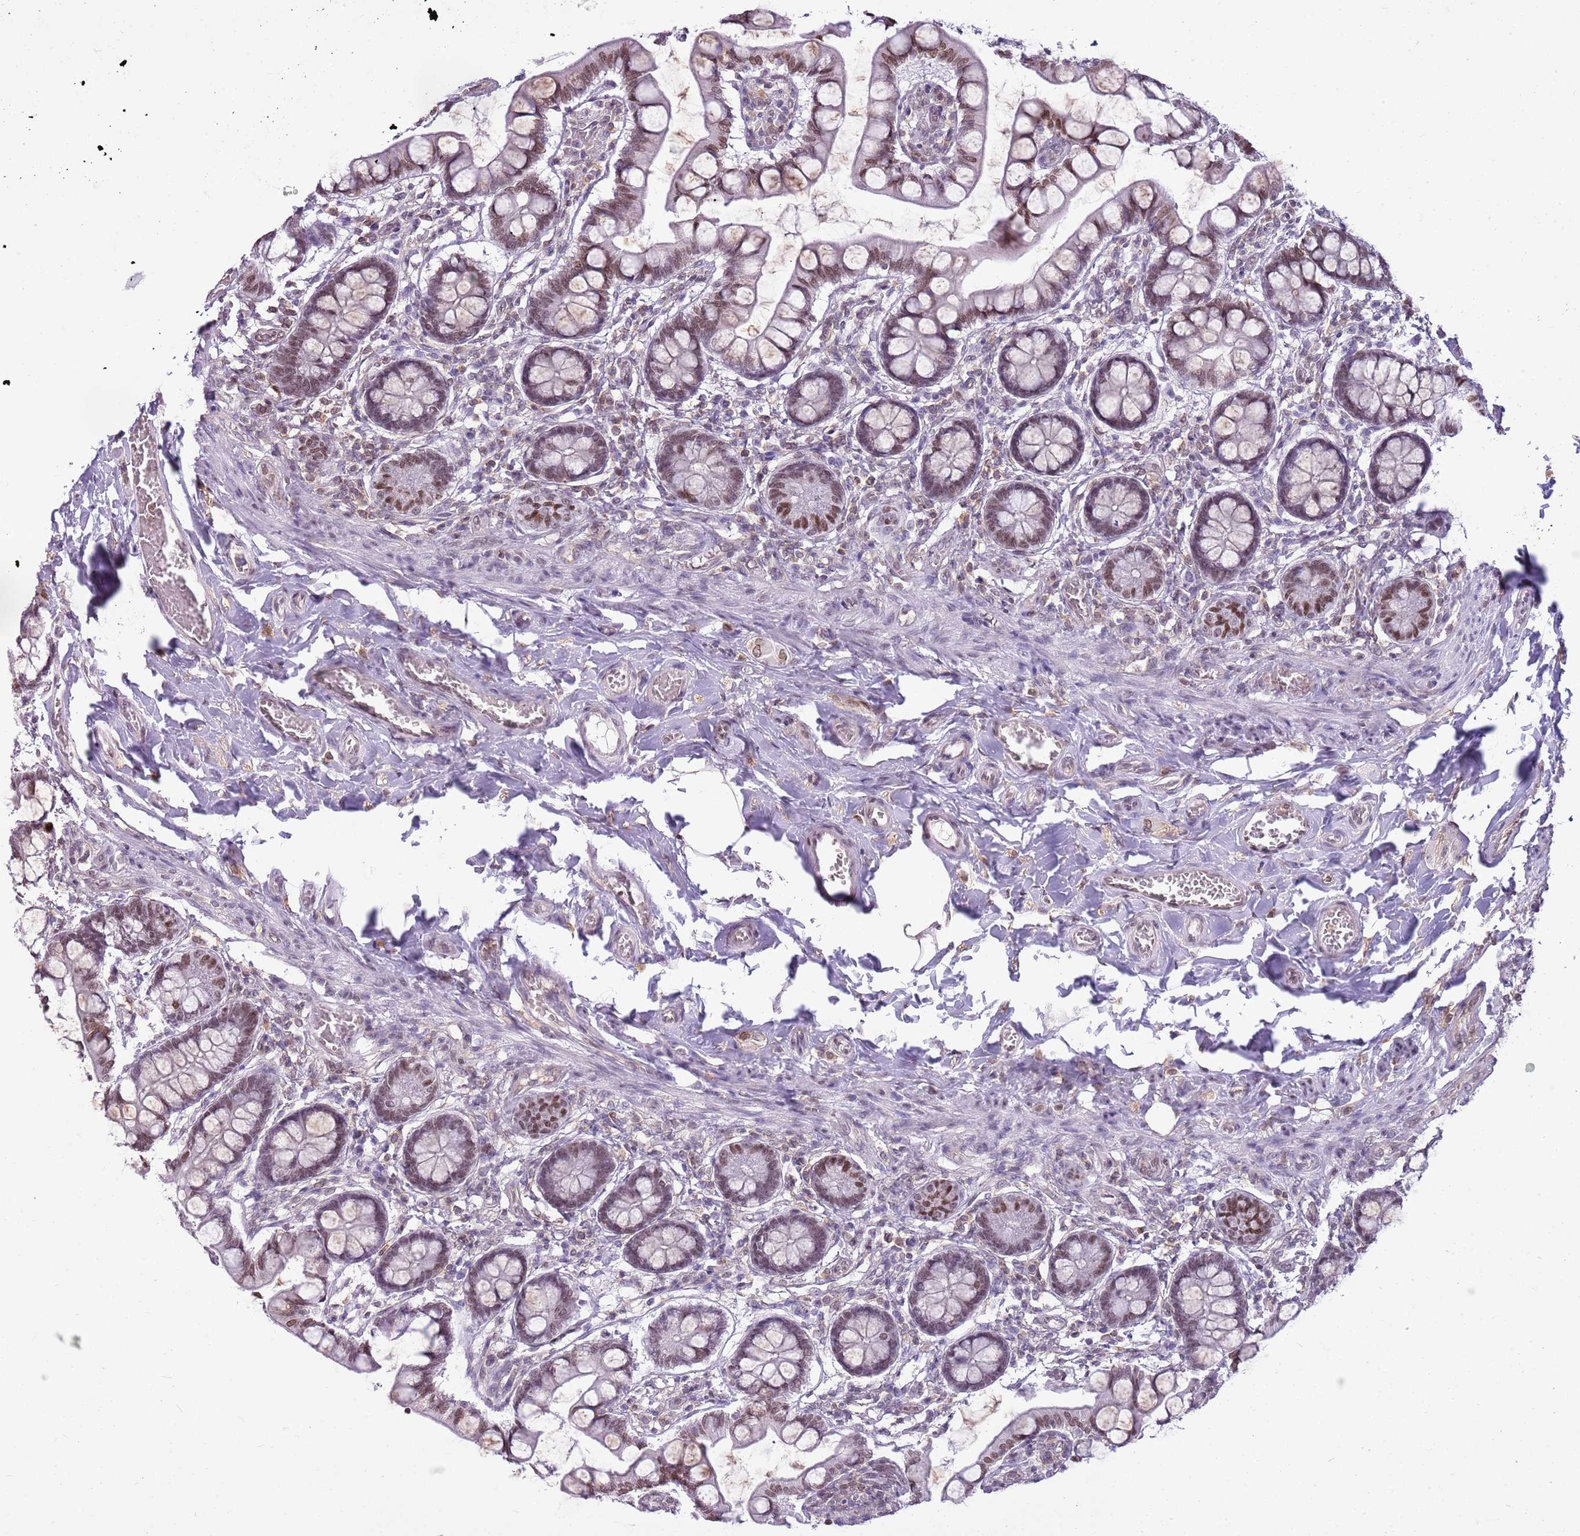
{"staining": {"intensity": "moderate", "quantity": ">75%", "location": "nuclear"}, "tissue": "small intestine", "cell_type": "Glandular cells", "image_type": "normal", "snomed": [{"axis": "morphology", "description": "Normal tissue, NOS"}, {"axis": "topography", "description": "Small intestine"}], "caption": "DAB (3,3'-diaminobenzidine) immunohistochemical staining of benign small intestine reveals moderate nuclear protein positivity in approximately >75% of glandular cells. The staining was performed using DAB (3,3'-diaminobenzidine) to visualize the protein expression in brown, while the nuclei were stained in blue with hematoxylin (Magnification: 20x).", "gene": "DHX32", "patient": {"sex": "male", "age": 52}}